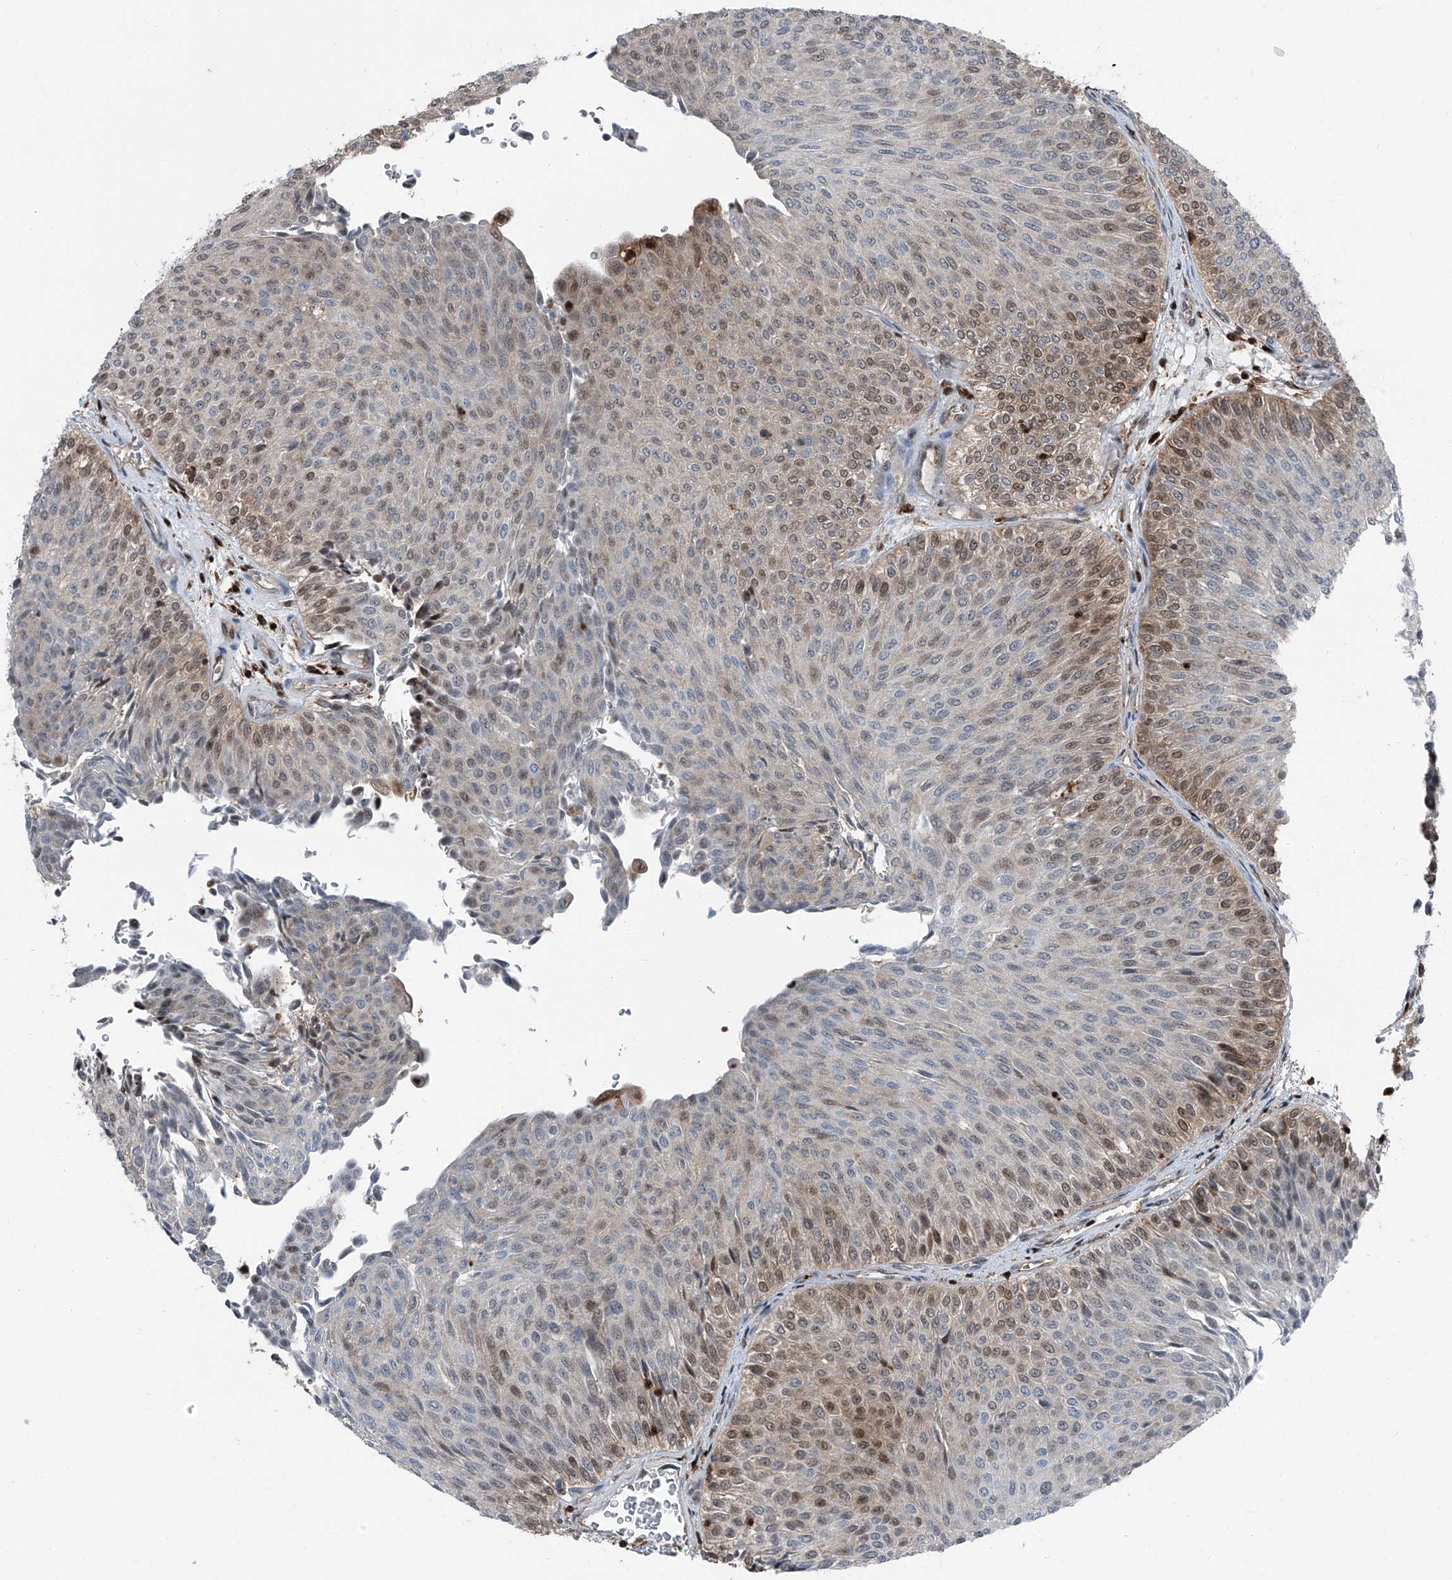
{"staining": {"intensity": "moderate", "quantity": "25%-75%", "location": "cytoplasmic/membranous,nuclear"}, "tissue": "urothelial cancer", "cell_type": "Tumor cells", "image_type": "cancer", "snomed": [{"axis": "morphology", "description": "Urothelial carcinoma, Low grade"}, {"axis": "topography", "description": "Urinary bladder"}], "caption": "This image shows IHC staining of low-grade urothelial carcinoma, with medium moderate cytoplasmic/membranous and nuclear expression in about 25%-75% of tumor cells.", "gene": "PSMB10", "patient": {"sex": "male", "age": 78}}